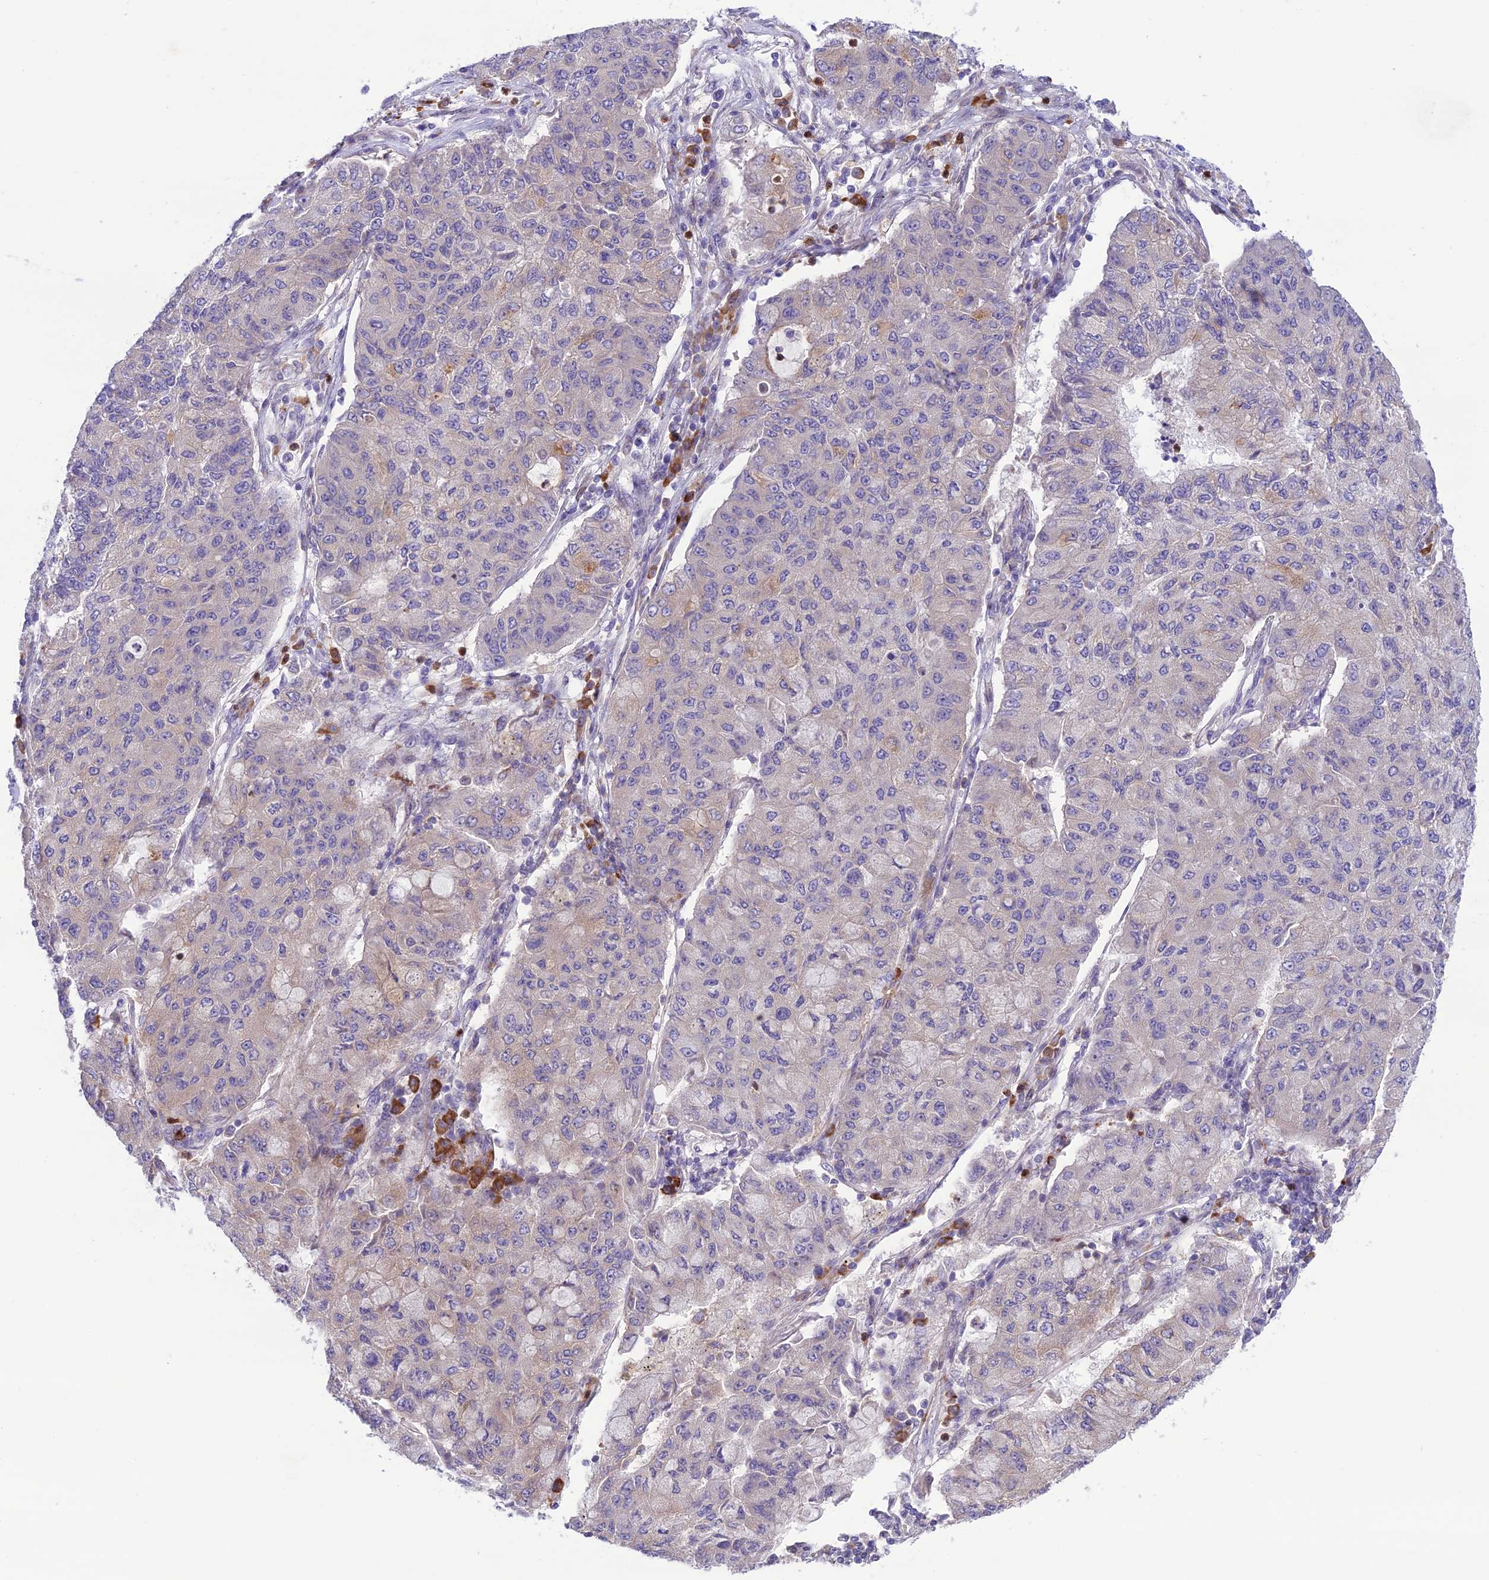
{"staining": {"intensity": "moderate", "quantity": "<25%", "location": "cytoplasmic/membranous"}, "tissue": "lung cancer", "cell_type": "Tumor cells", "image_type": "cancer", "snomed": [{"axis": "morphology", "description": "Squamous cell carcinoma, NOS"}, {"axis": "topography", "description": "Lung"}], "caption": "Lung squamous cell carcinoma tissue displays moderate cytoplasmic/membranous expression in about <25% of tumor cells, visualized by immunohistochemistry.", "gene": "JMY", "patient": {"sex": "male", "age": 74}}